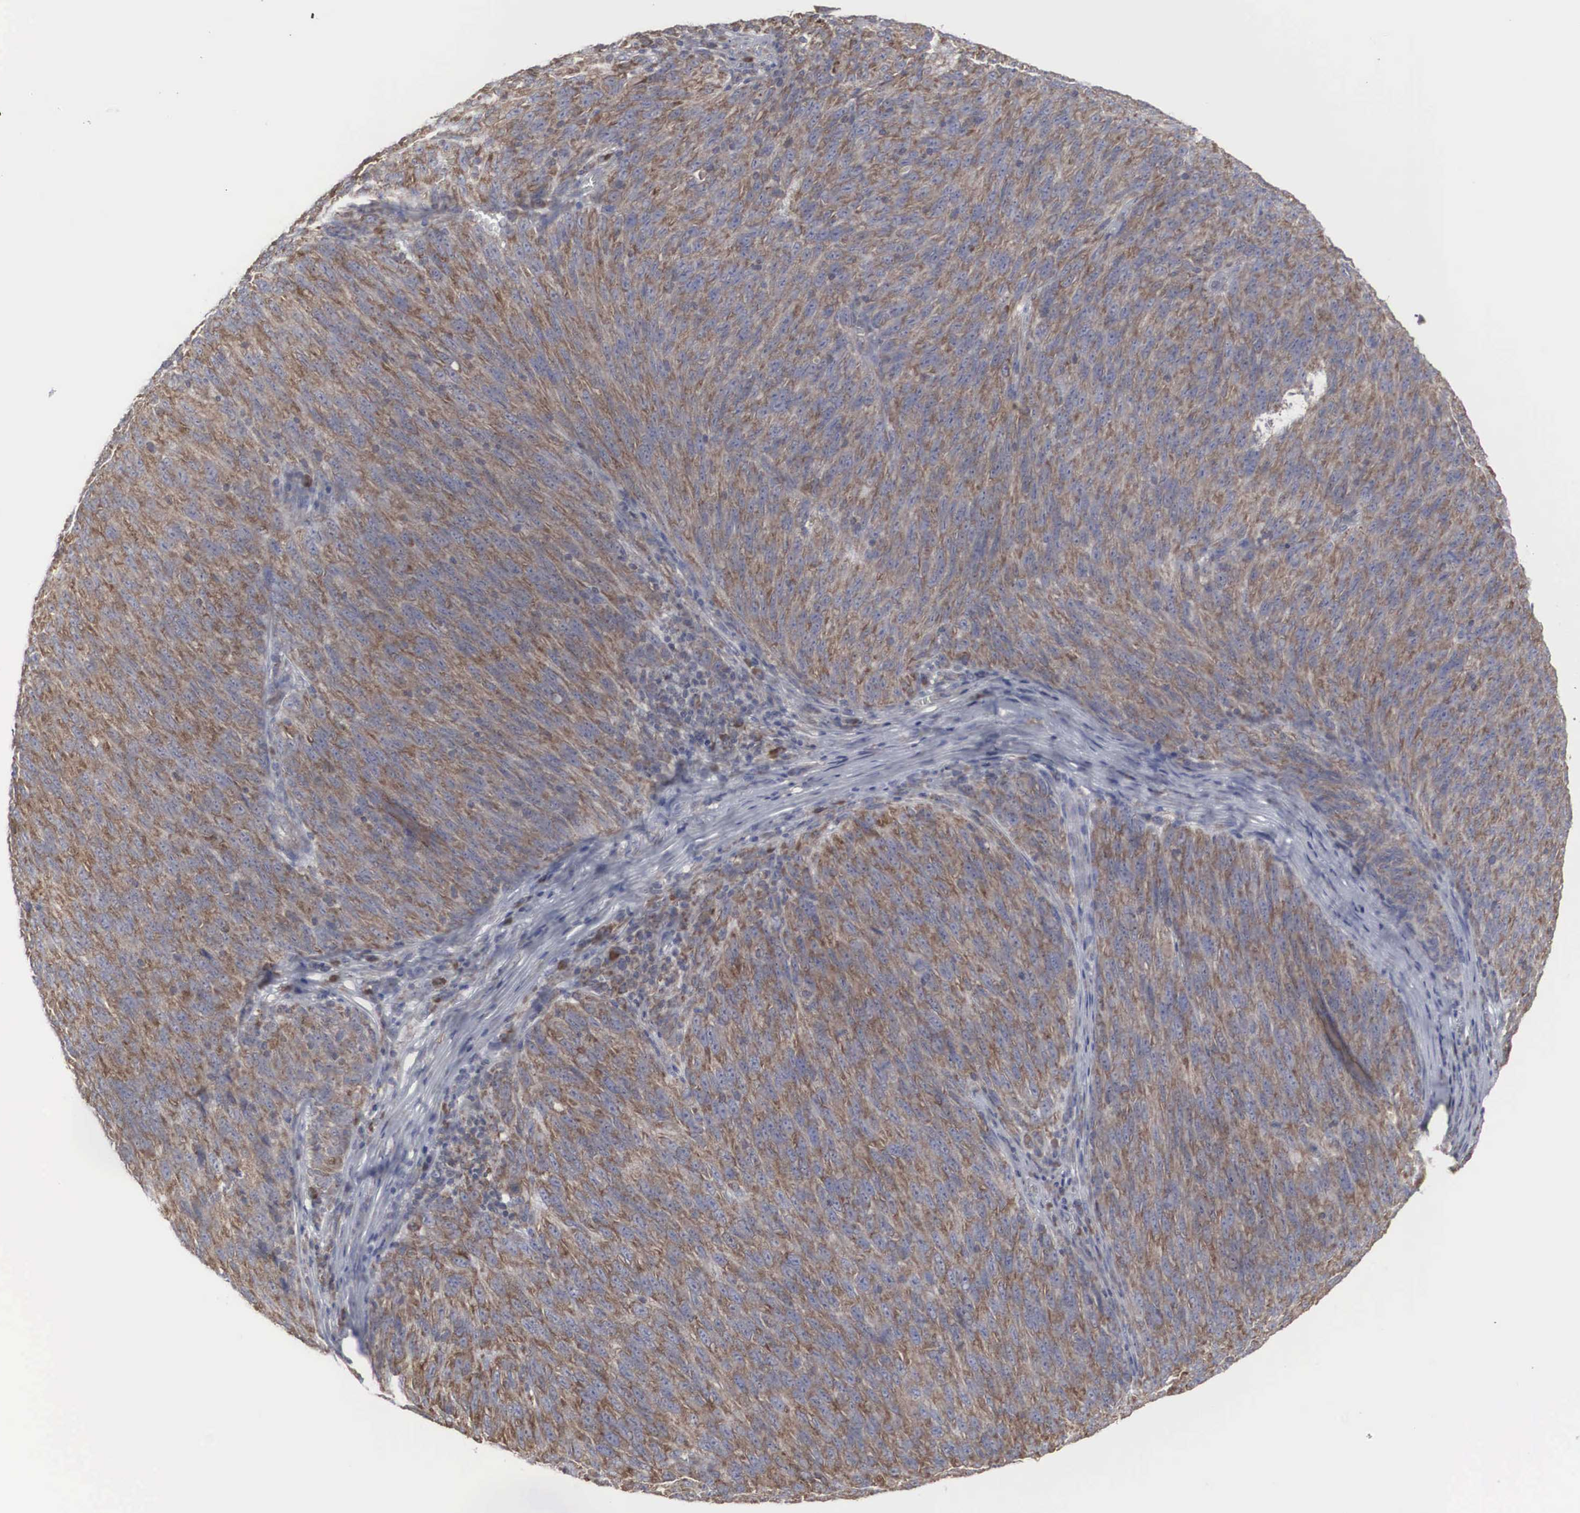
{"staining": {"intensity": "strong", "quantity": ">75%", "location": "cytoplasmic/membranous"}, "tissue": "melanoma", "cell_type": "Tumor cells", "image_type": "cancer", "snomed": [{"axis": "morphology", "description": "Malignant melanoma, NOS"}, {"axis": "topography", "description": "Skin"}], "caption": "Melanoma tissue reveals strong cytoplasmic/membranous positivity in about >75% of tumor cells, visualized by immunohistochemistry.", "gene": "MIA2", "patient": {"sex": "male", "age": 76}}